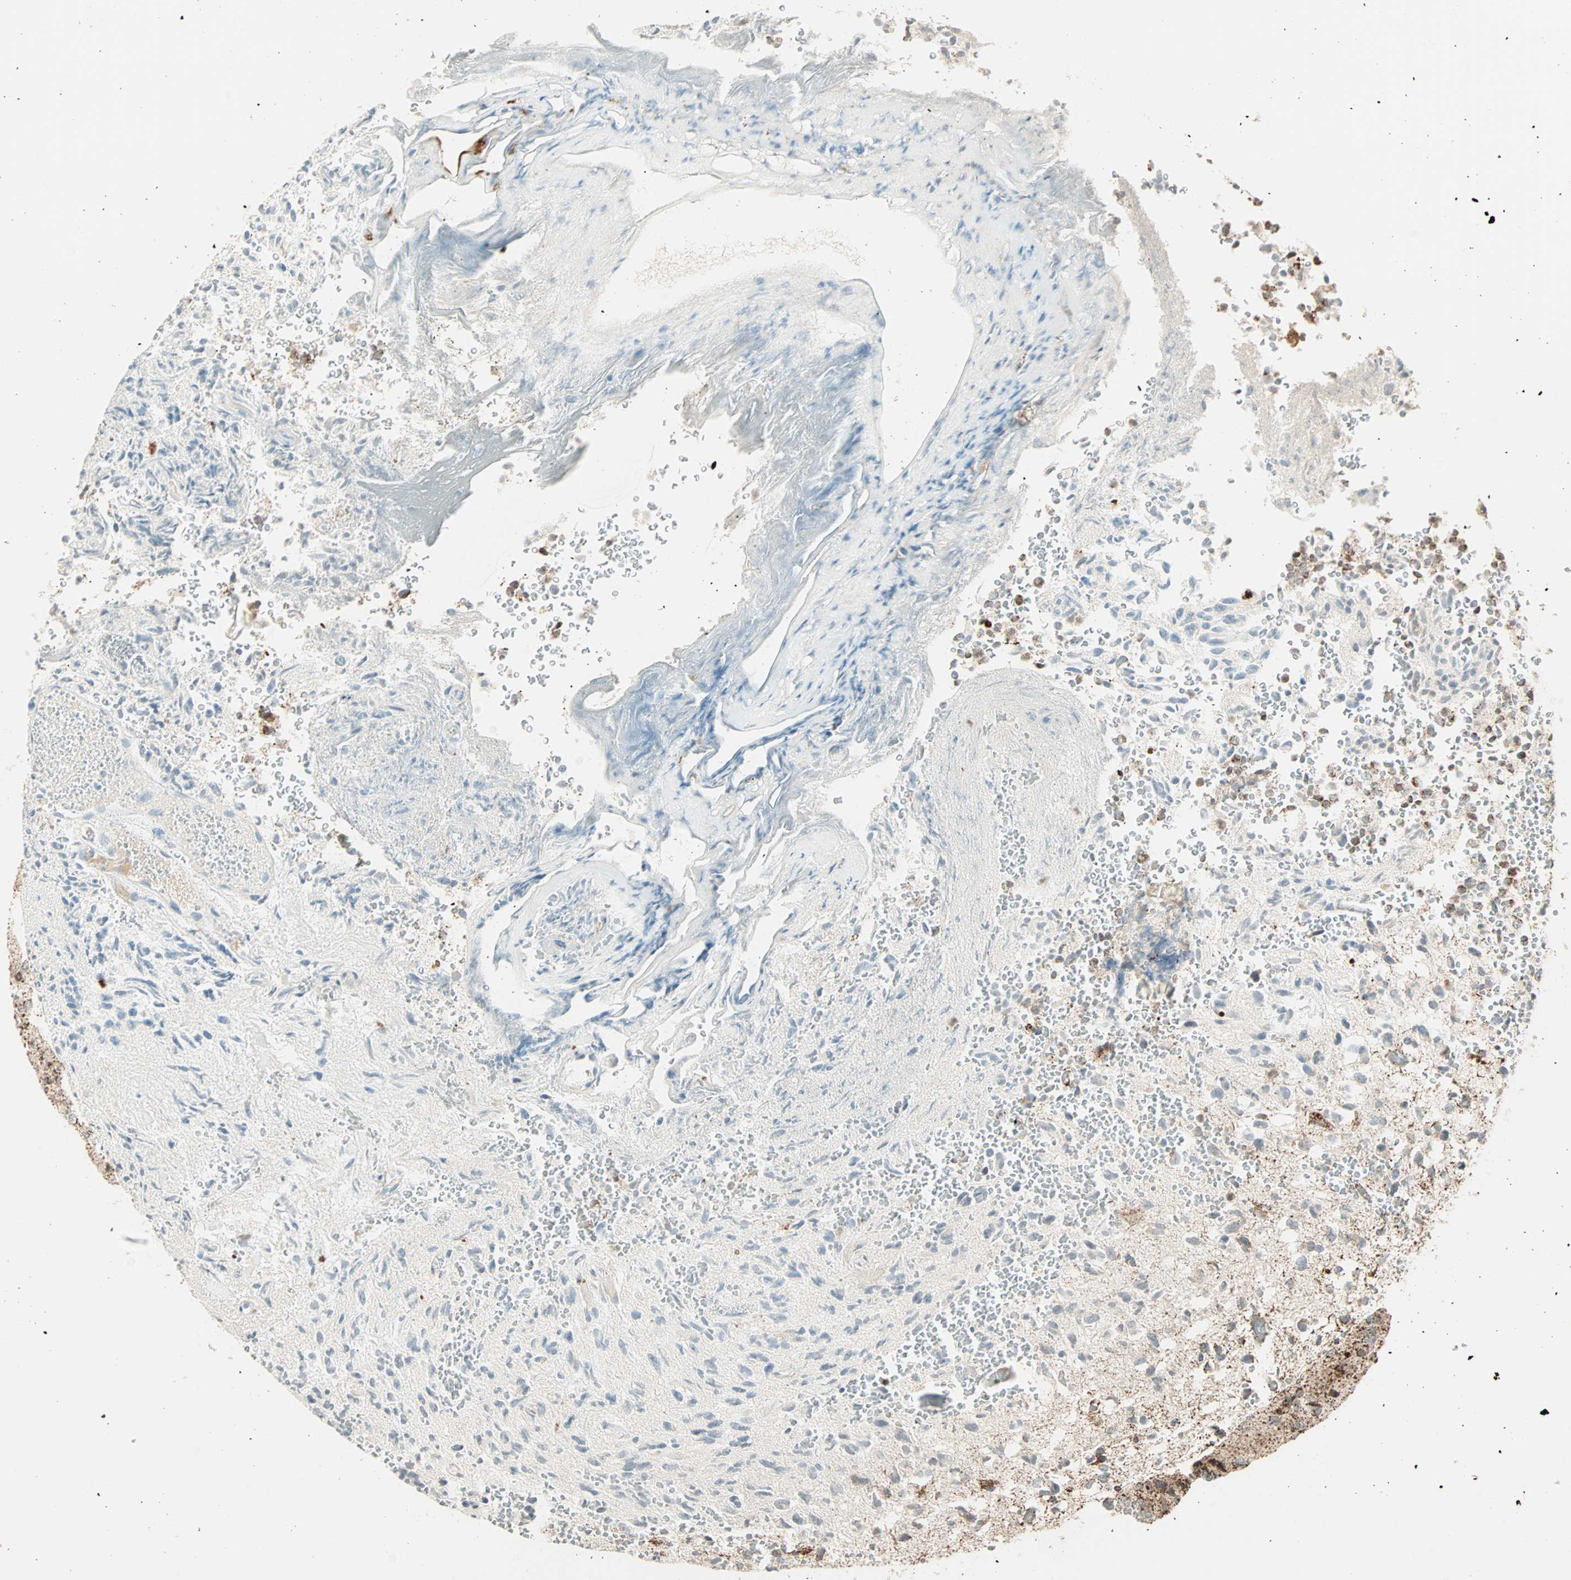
{"staining": {"intensity": "weak", "quantity": ">75%", "location": "cytoplasmic/membranous"}, "tissue": "glioma", "cell_type": "Tumor cells", "image_type": "cancer", "snomed": [{"axis": "morphology", "description": "Glioma, malignant, High grade"}, {"axis": "topography", "description": "pancreas cauda"}], "caption": "Protein expression analysis of malignant glioma (high-grade) exhibits weak cytoplasmic/membranous expression in approximately >75% of tumor cells.", "gene": "SPRY4", "patient": {"sex": "male", "age": 60}}